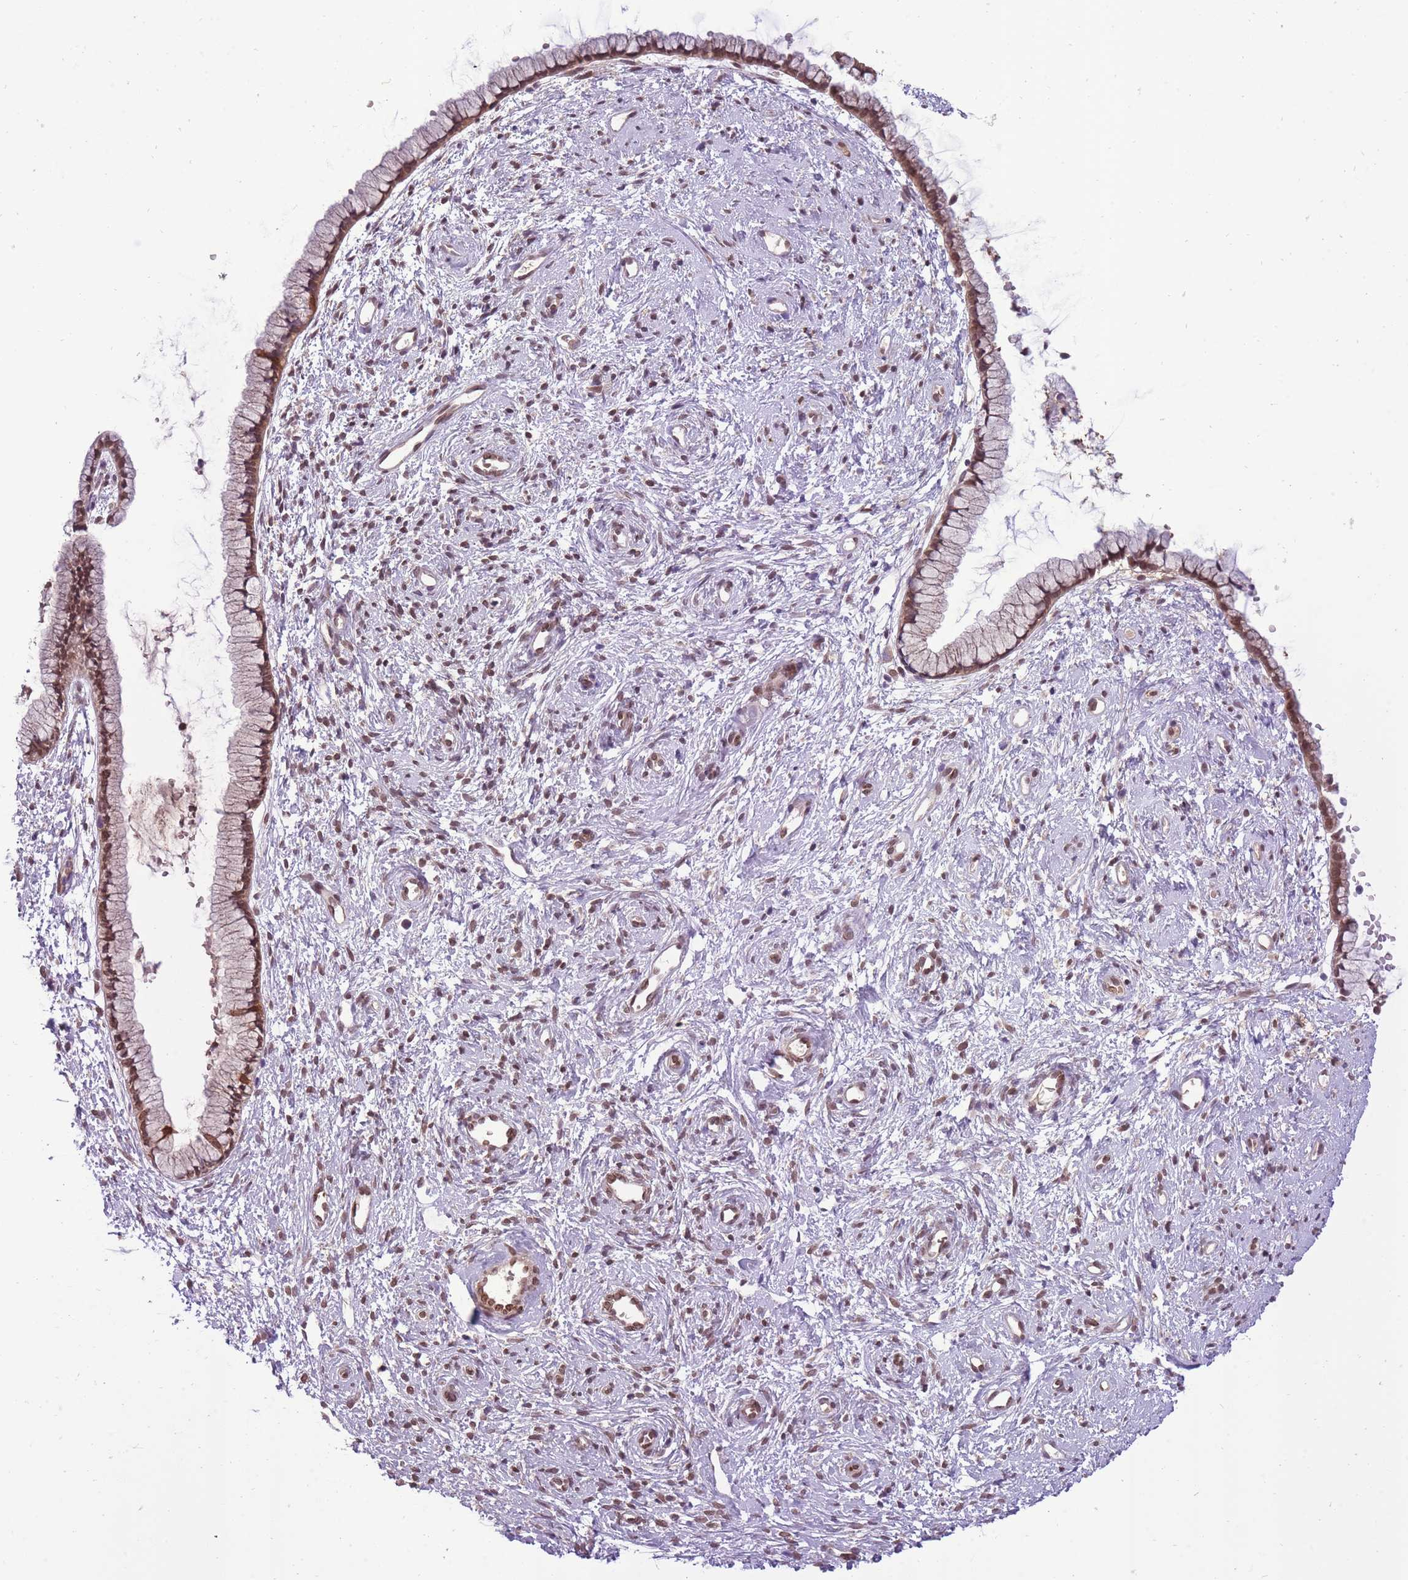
{"staining": {"intensity": "moderate", "quantity": ">75%", "location": "cytoplasmic/membranous,nuclear"}, "tissue": "cervix", "cell_type": "Glandular cells", "image_type": "normal", "snomed": [{"axis": "morphology", "description": "Normal tissue, NOS"}, {"axis": "topography", "description": "Cervix"}], "caption": "DAB immunohistochemical staining of benign cervix demonstrates moderate cytoplasmic/membranous,nuclear protein positivity in approximately >75% of glandular cells.", "gene": "CDIP1", "patient": {"sex": "female", "age": 57}}